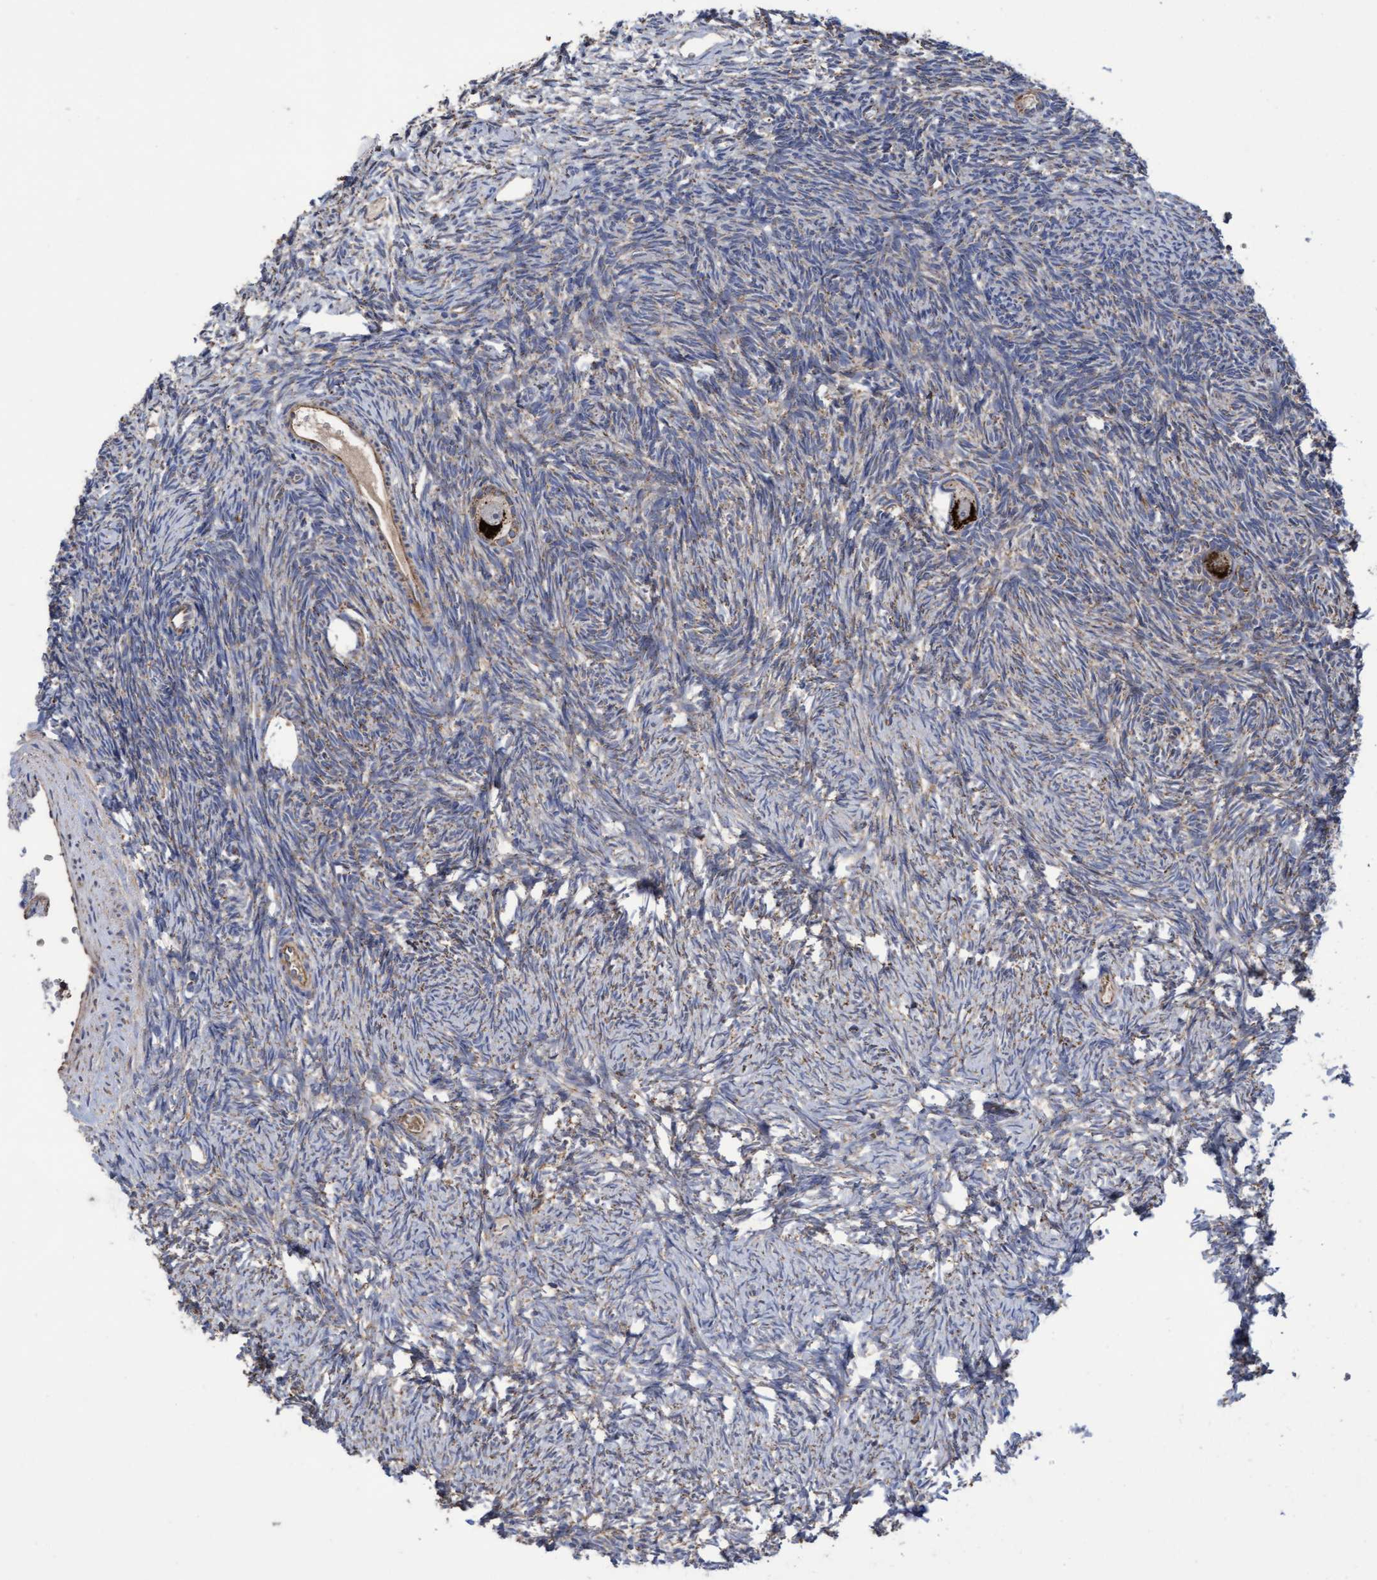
{"staining": {"intensity": "strong", "quantity": ">75%", "location": "cytoplasmic/membranous"}, "tissue": "ovary", "cell_type": "Follicle cells", "image_type": "normal", "snomed": [{"axis": "morphology", "description": "Normal tissue, NOS"}, {"axis": "topography", "description": "Ovary"}], "caption": "Immunohistochemistry photomicrograph of unremarkable human ovary stained for a protein (brown), which displays high levels of strong cytoplasmic/membranous staining in about >75% of follicle cells.", "gene": "COBL", "patient": {"sex": "female", "age": 34}}